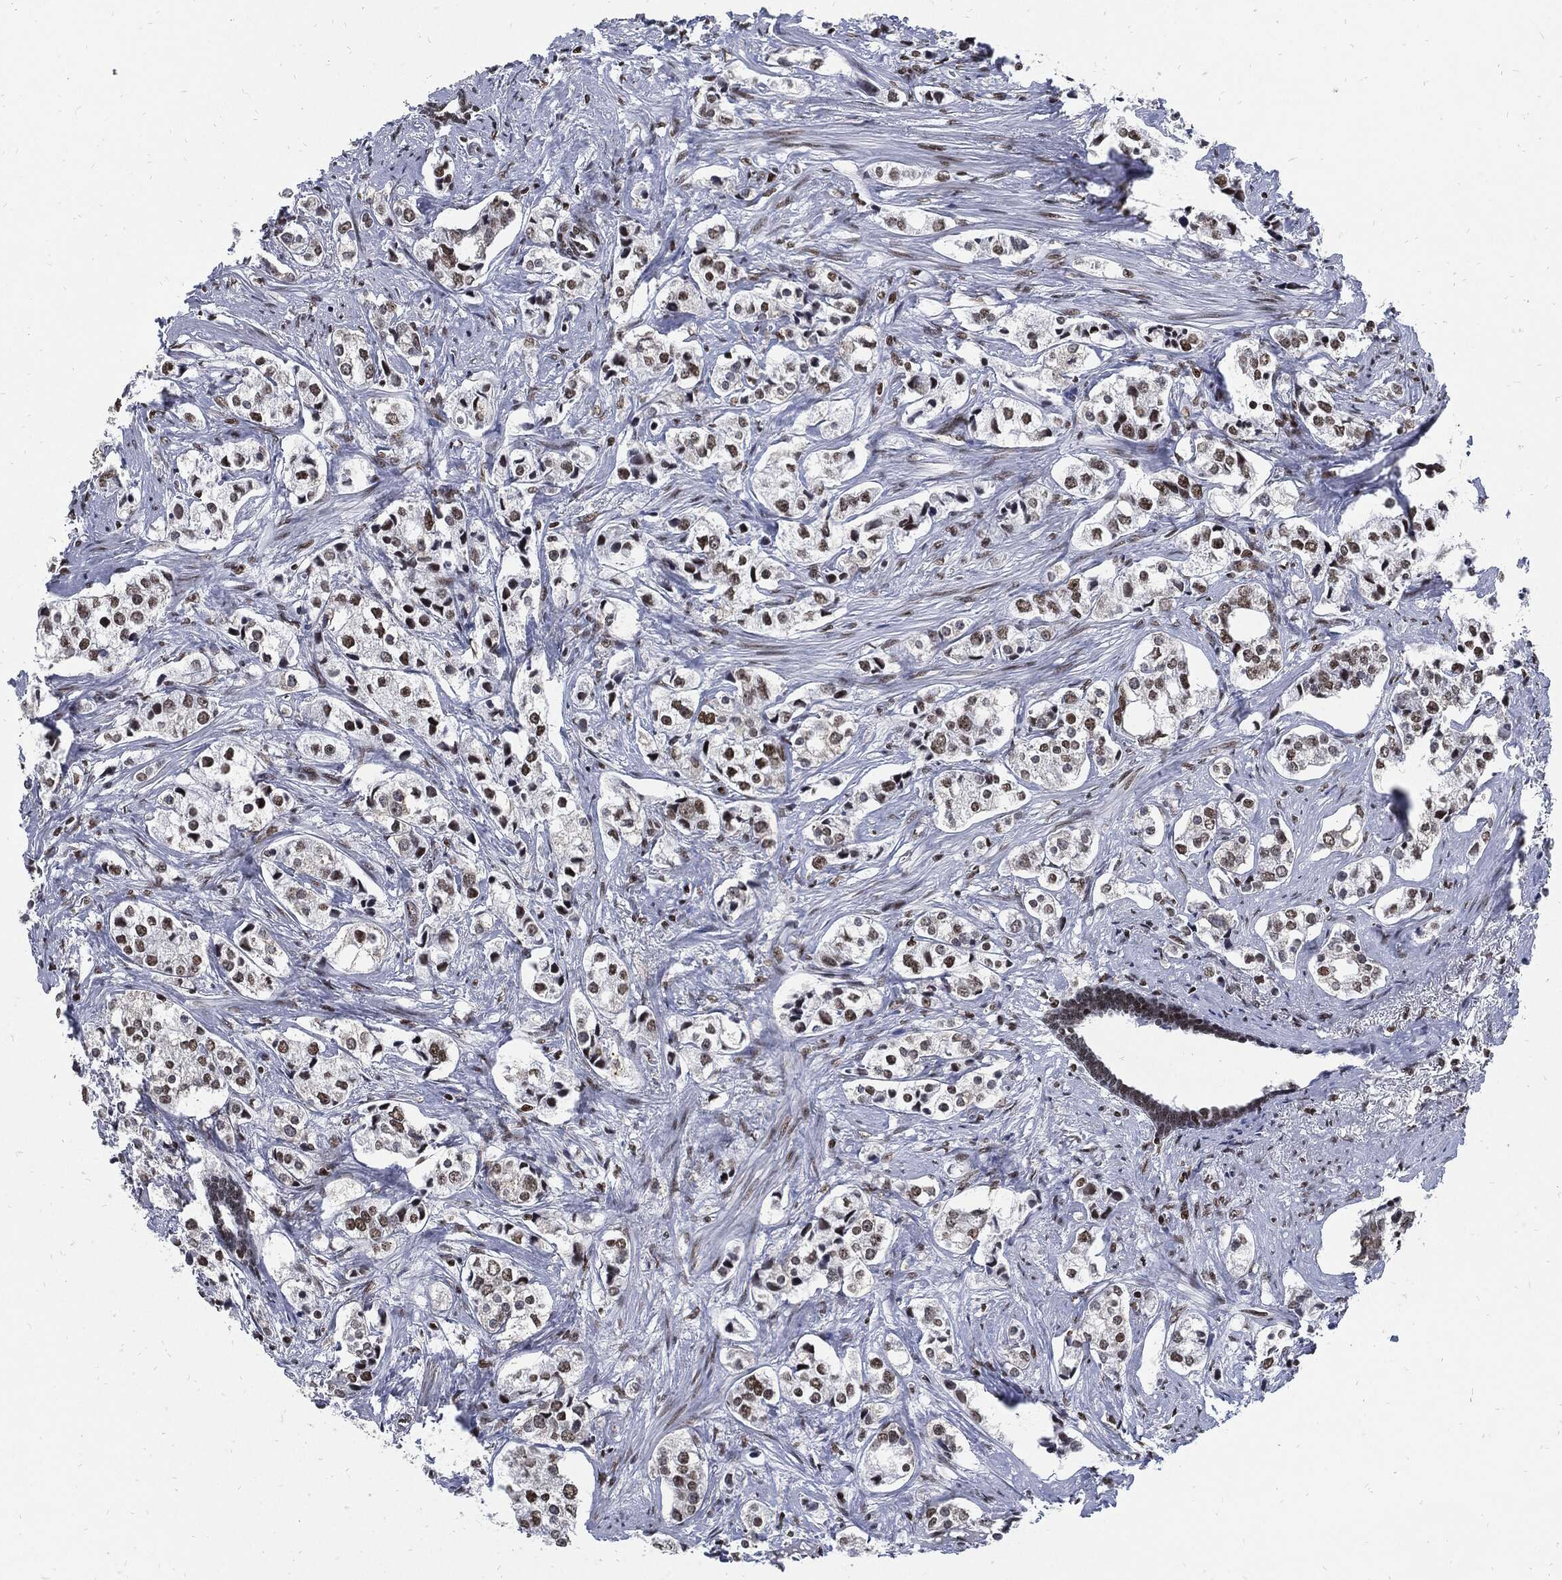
{"staining": {"intensity": "moderate", "quantity": "<25%", "location": "nuclear"}, "tissue": "prostate cancer", "cell_type": "Tumor cells", "image_type": "cancer", "snomed": [{"axis": "morphology", "description": "Adenocarcinoma, NOS"}, {"axis": "topography", "description": "Prostate and seminal vesicle, NOS"}], "caption": "High-magnification brightfield microscopy of prostate cancer stained with DAB (3,3'-diaminobenzidine) (brown) and counterstained with hematoxylin (blue). tumor cells exhibit moderate nuclear expression is appreciated in about<25% of cells.", "gene": "TERF2", "patient": {"sex": "male", "age": 63}}